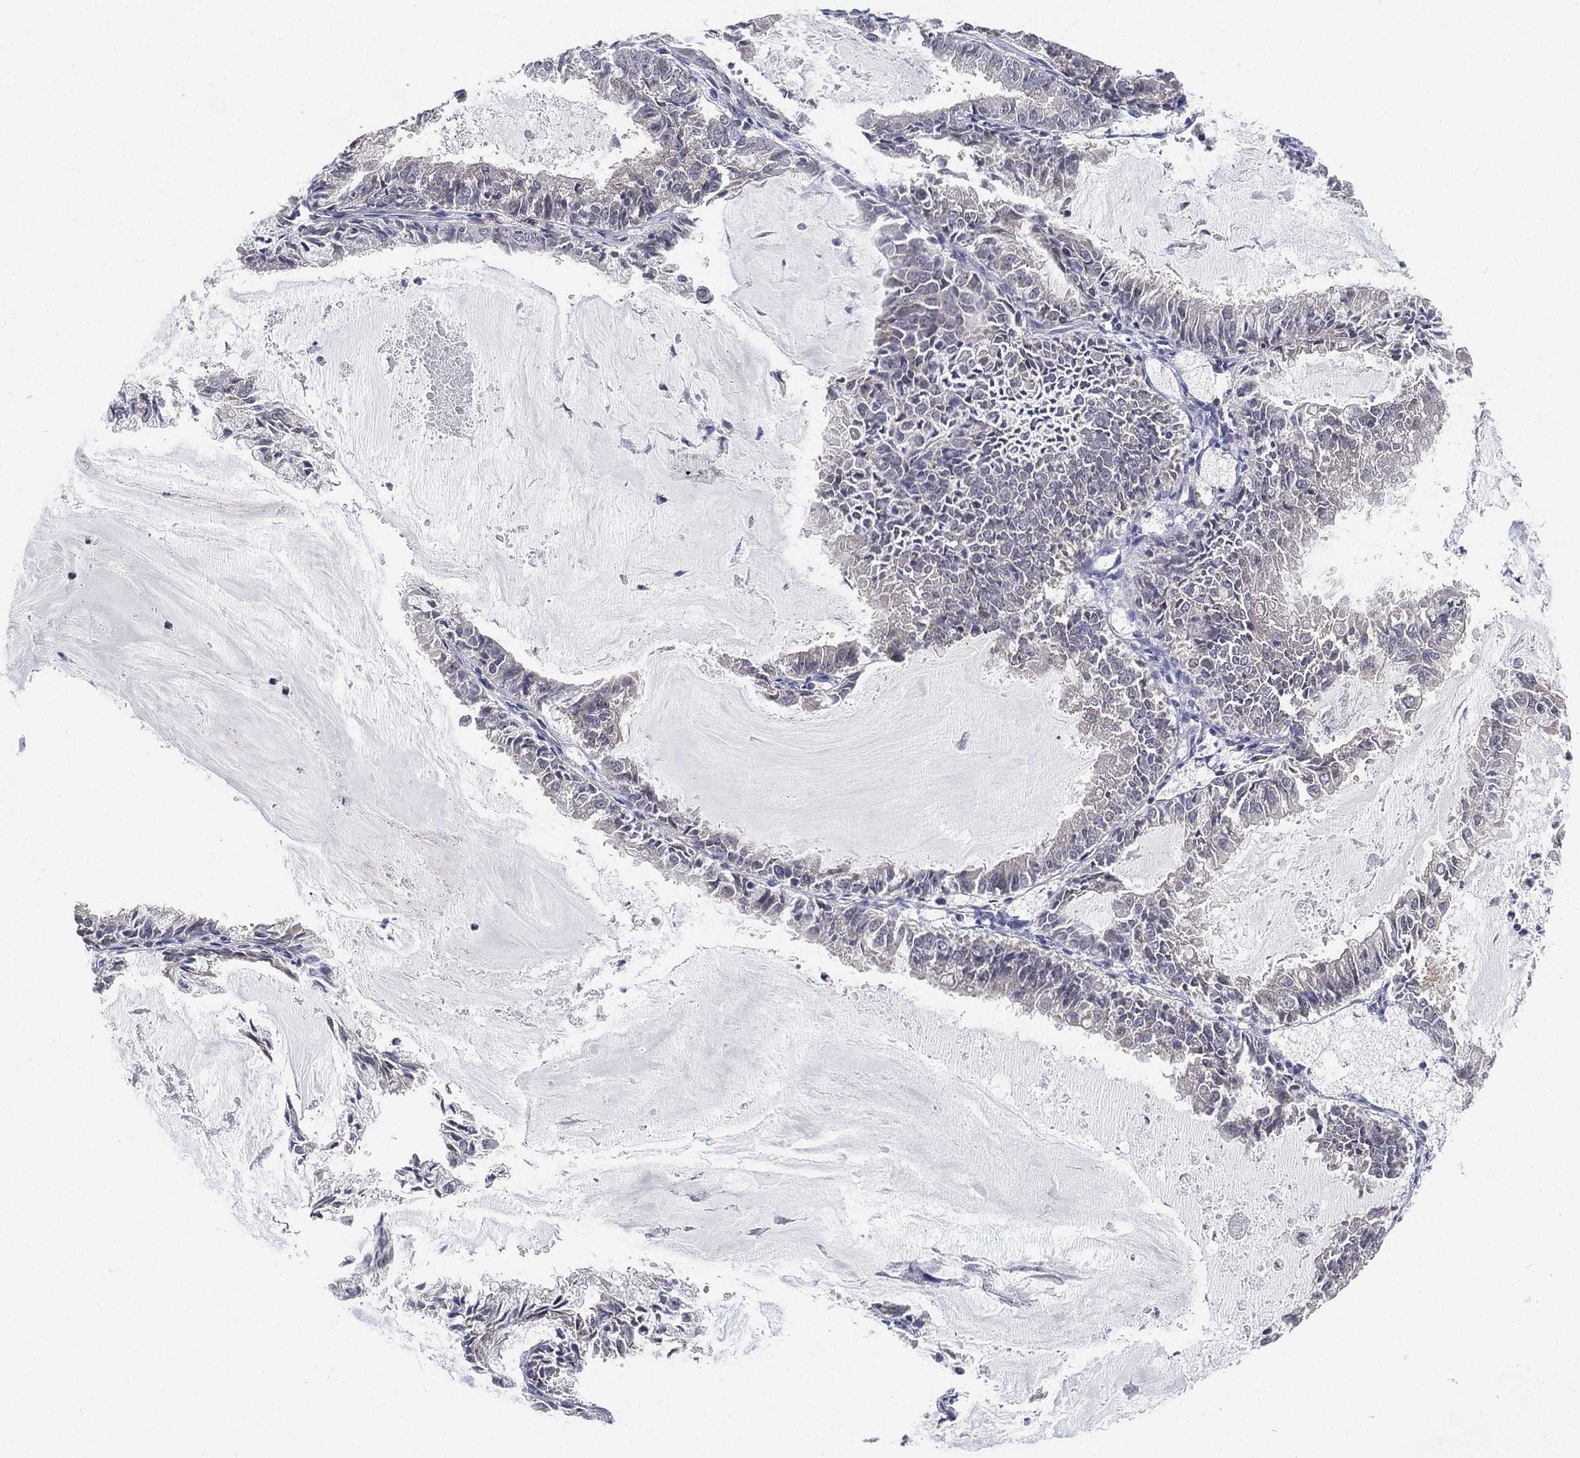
{"staining": {"intensity": "negative", "quantity": "none", "location": "none"}, "tissue": "endometrial cancer", "cell_type": "Tumor cells", "image_type": "cancer", "snomed": [{"axis": "morphology", "description": "Adenocarcinoma, NOS"}, {"axis": "topography", "description": "Endometrium"}], "caption": "This is a micrograph of IHC staining of adenocarcinoma (endometrial), which shows no positivity in tumor cells.", "gene": "PPP1R16B", "patient": {"sex": "female", "age": 57}}